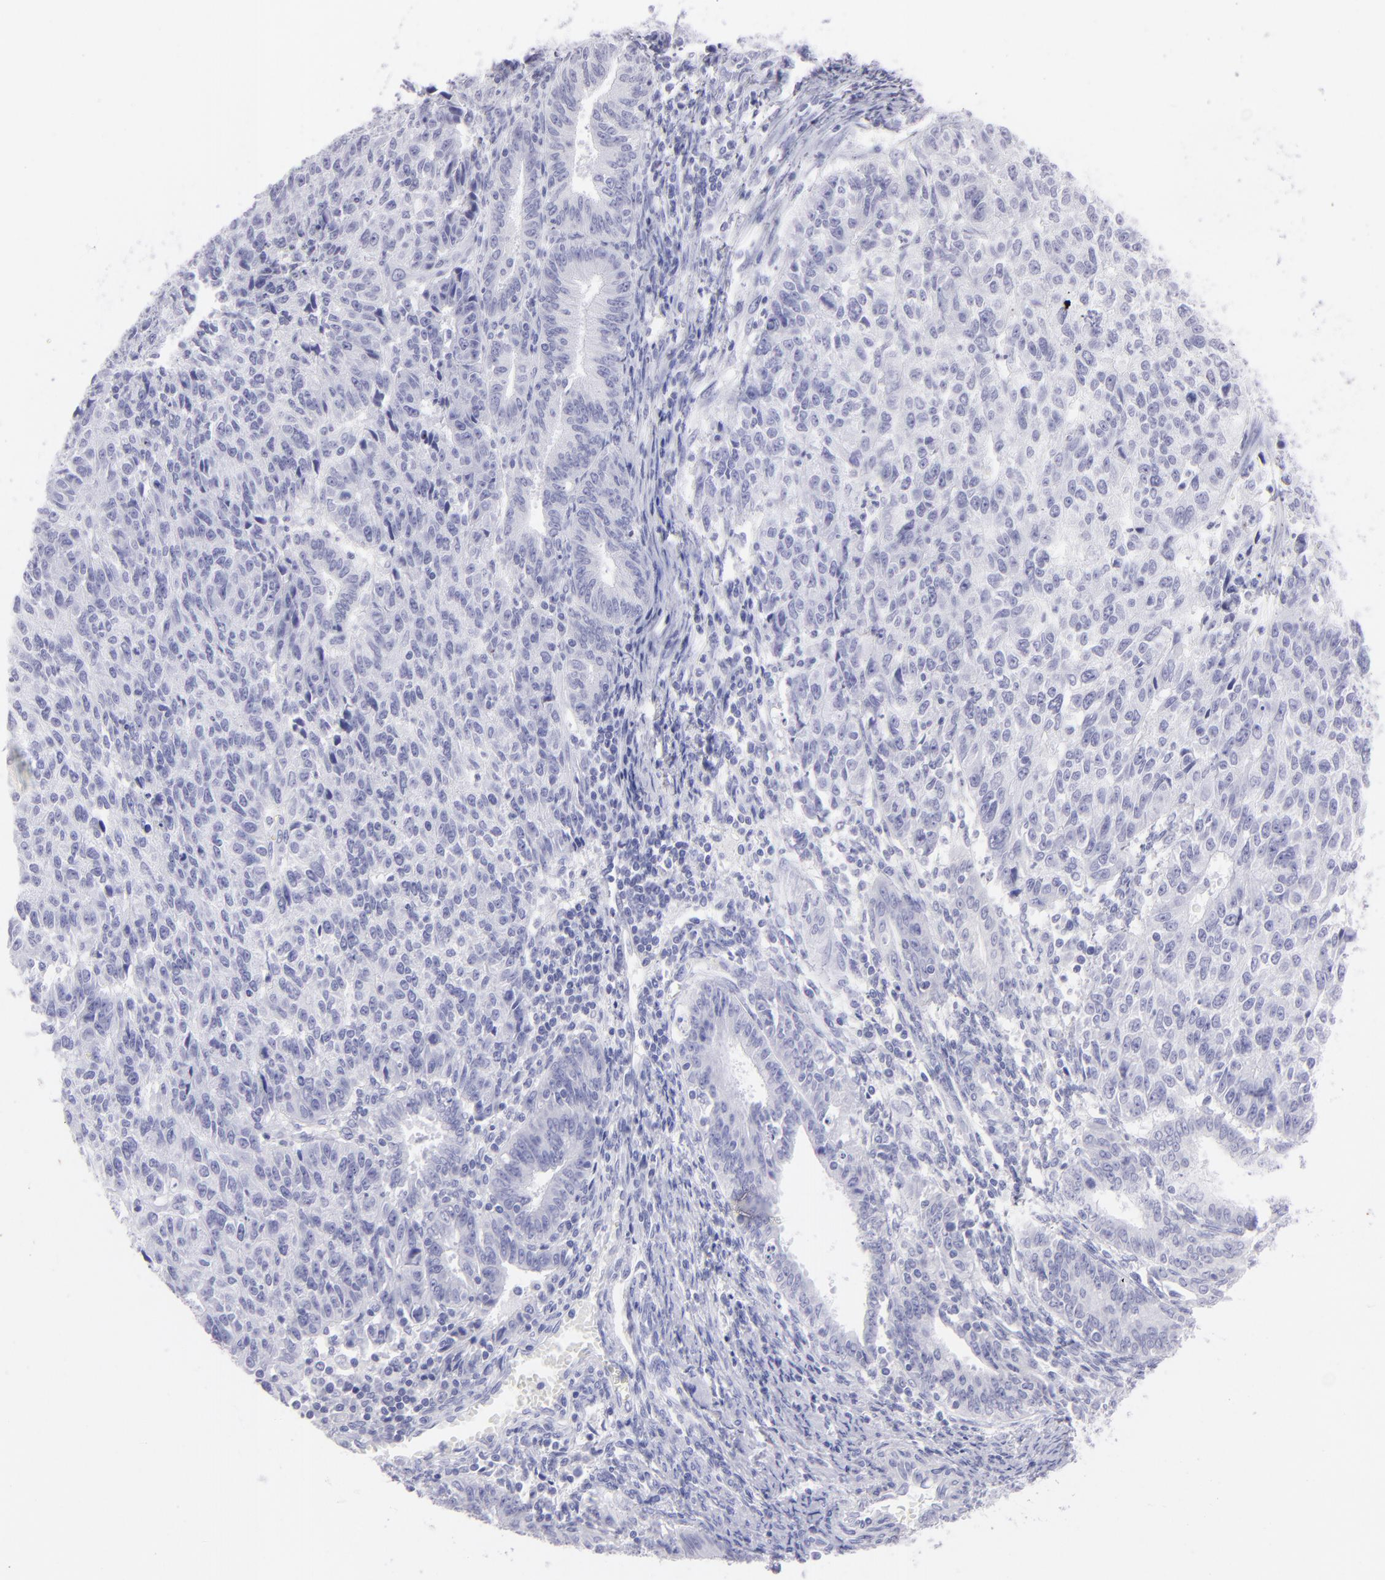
{"staining": {"intensity": "negative", "quantity": "none", "location": "none"}, "tissue": "endometrial cancer", "cell_type": "Tumor cells", "image_type": "cancer", "snomed": [{"axis": "morphology", "description": "Adenocarcinoma, NOS"}, {"axis": "topography", "description": "Endometrium"}], "caption": "Human endometrial adenocarcinoma stained for a protein using immunohistochemistry (IHC) displays no positivity in tumor cells.", "gene": "SLC1A3", "patient": {"sex": "female", "age": 42}}